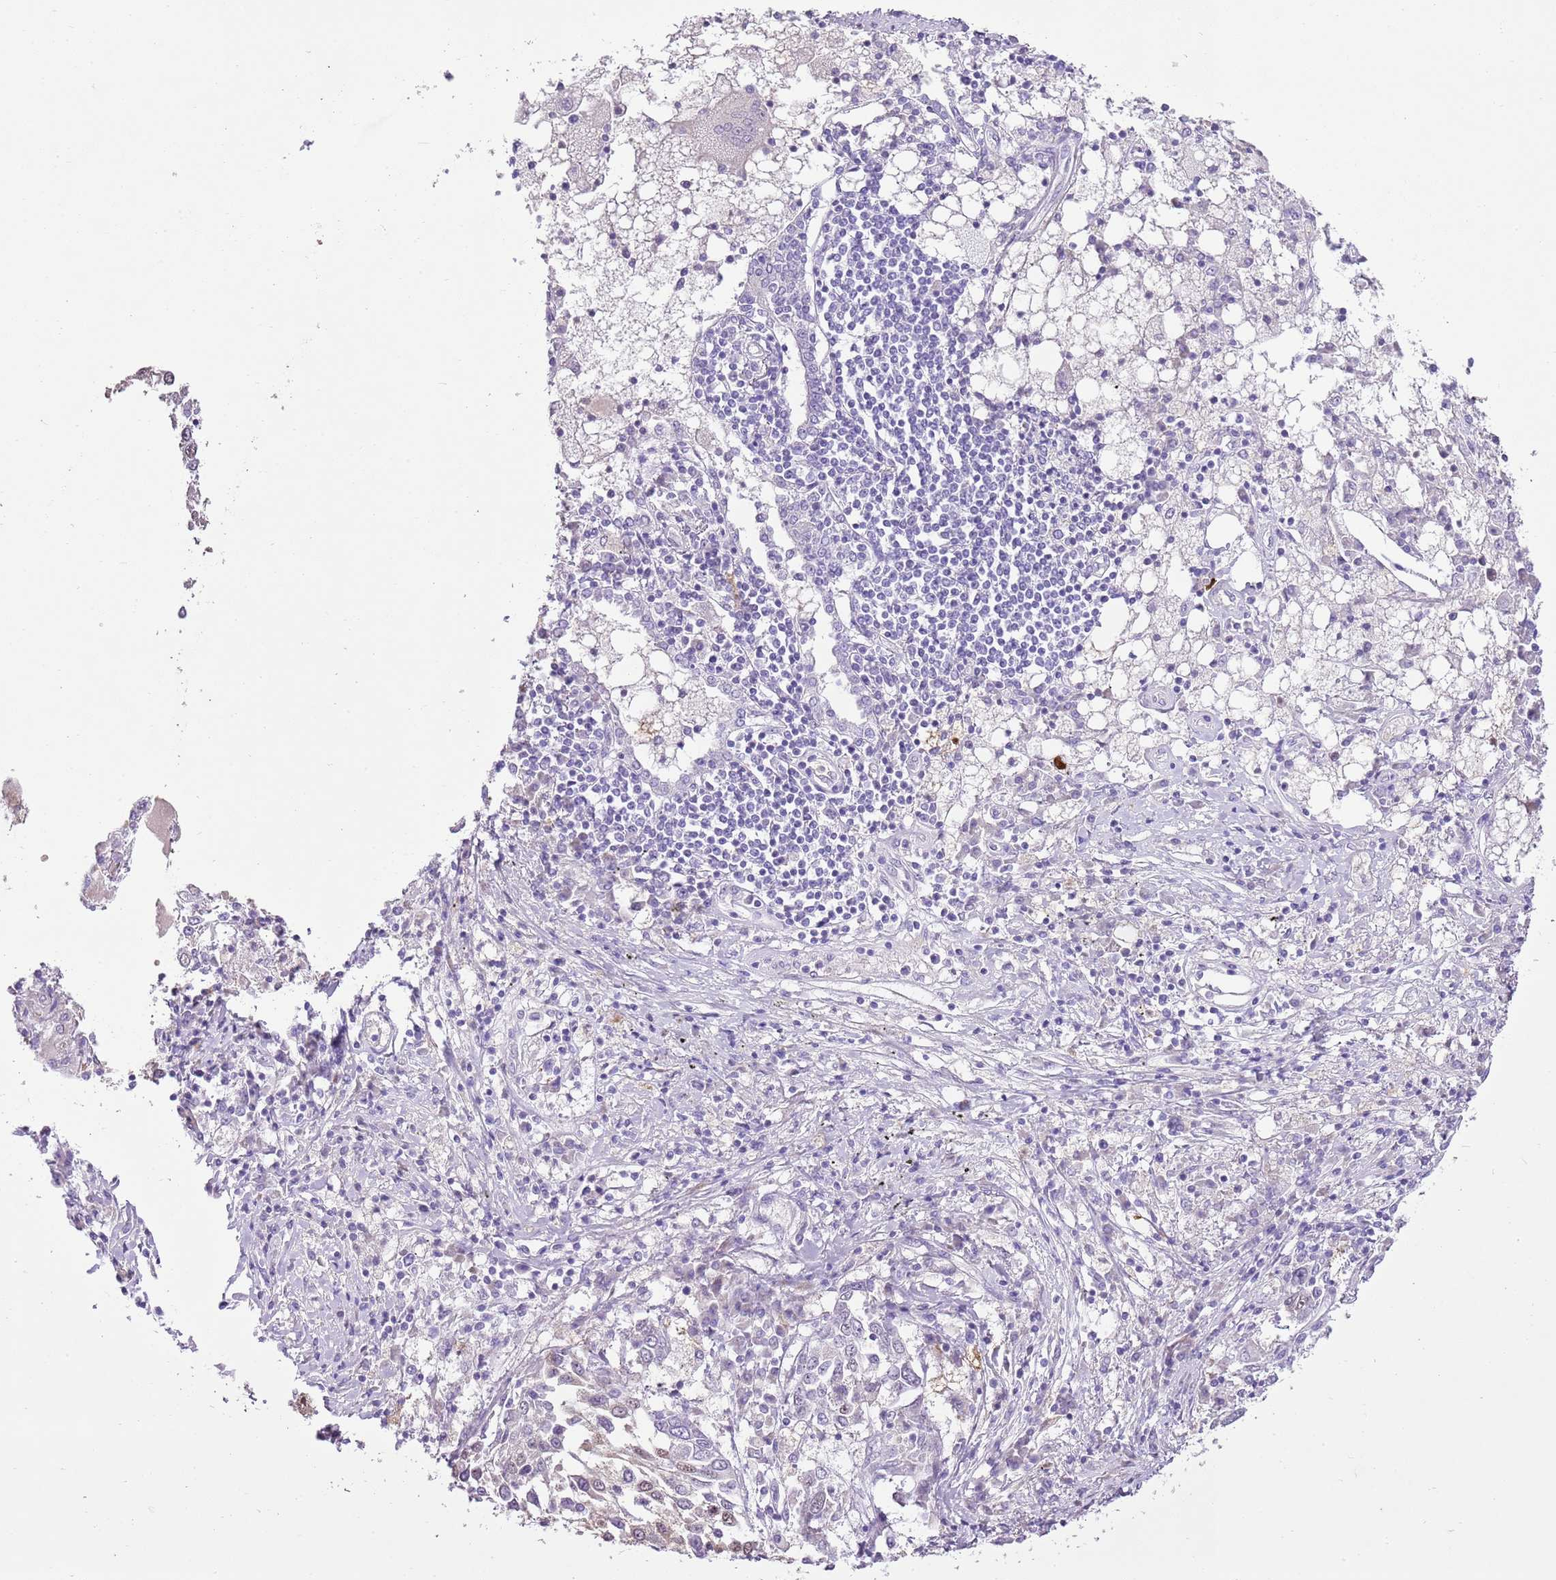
{"staining": {"intensity": "negative", "quantity": "none", "location": "none"}, "tissue": "lung cancer", "cell_type": "Tumor cells", "image_type": "cancer", "snomed": [{"axis": "morphology", "description": "Squamous cell carcinoma, NOS"}, {"axis": "topography", "description": "Lung"}], "caption": "Immunohistochemistry of lung squamous cell carcinoma exhibits no staining in tumor cells.", "gene": "XPO7", "patient": {"sex": "male", "age": 65}}